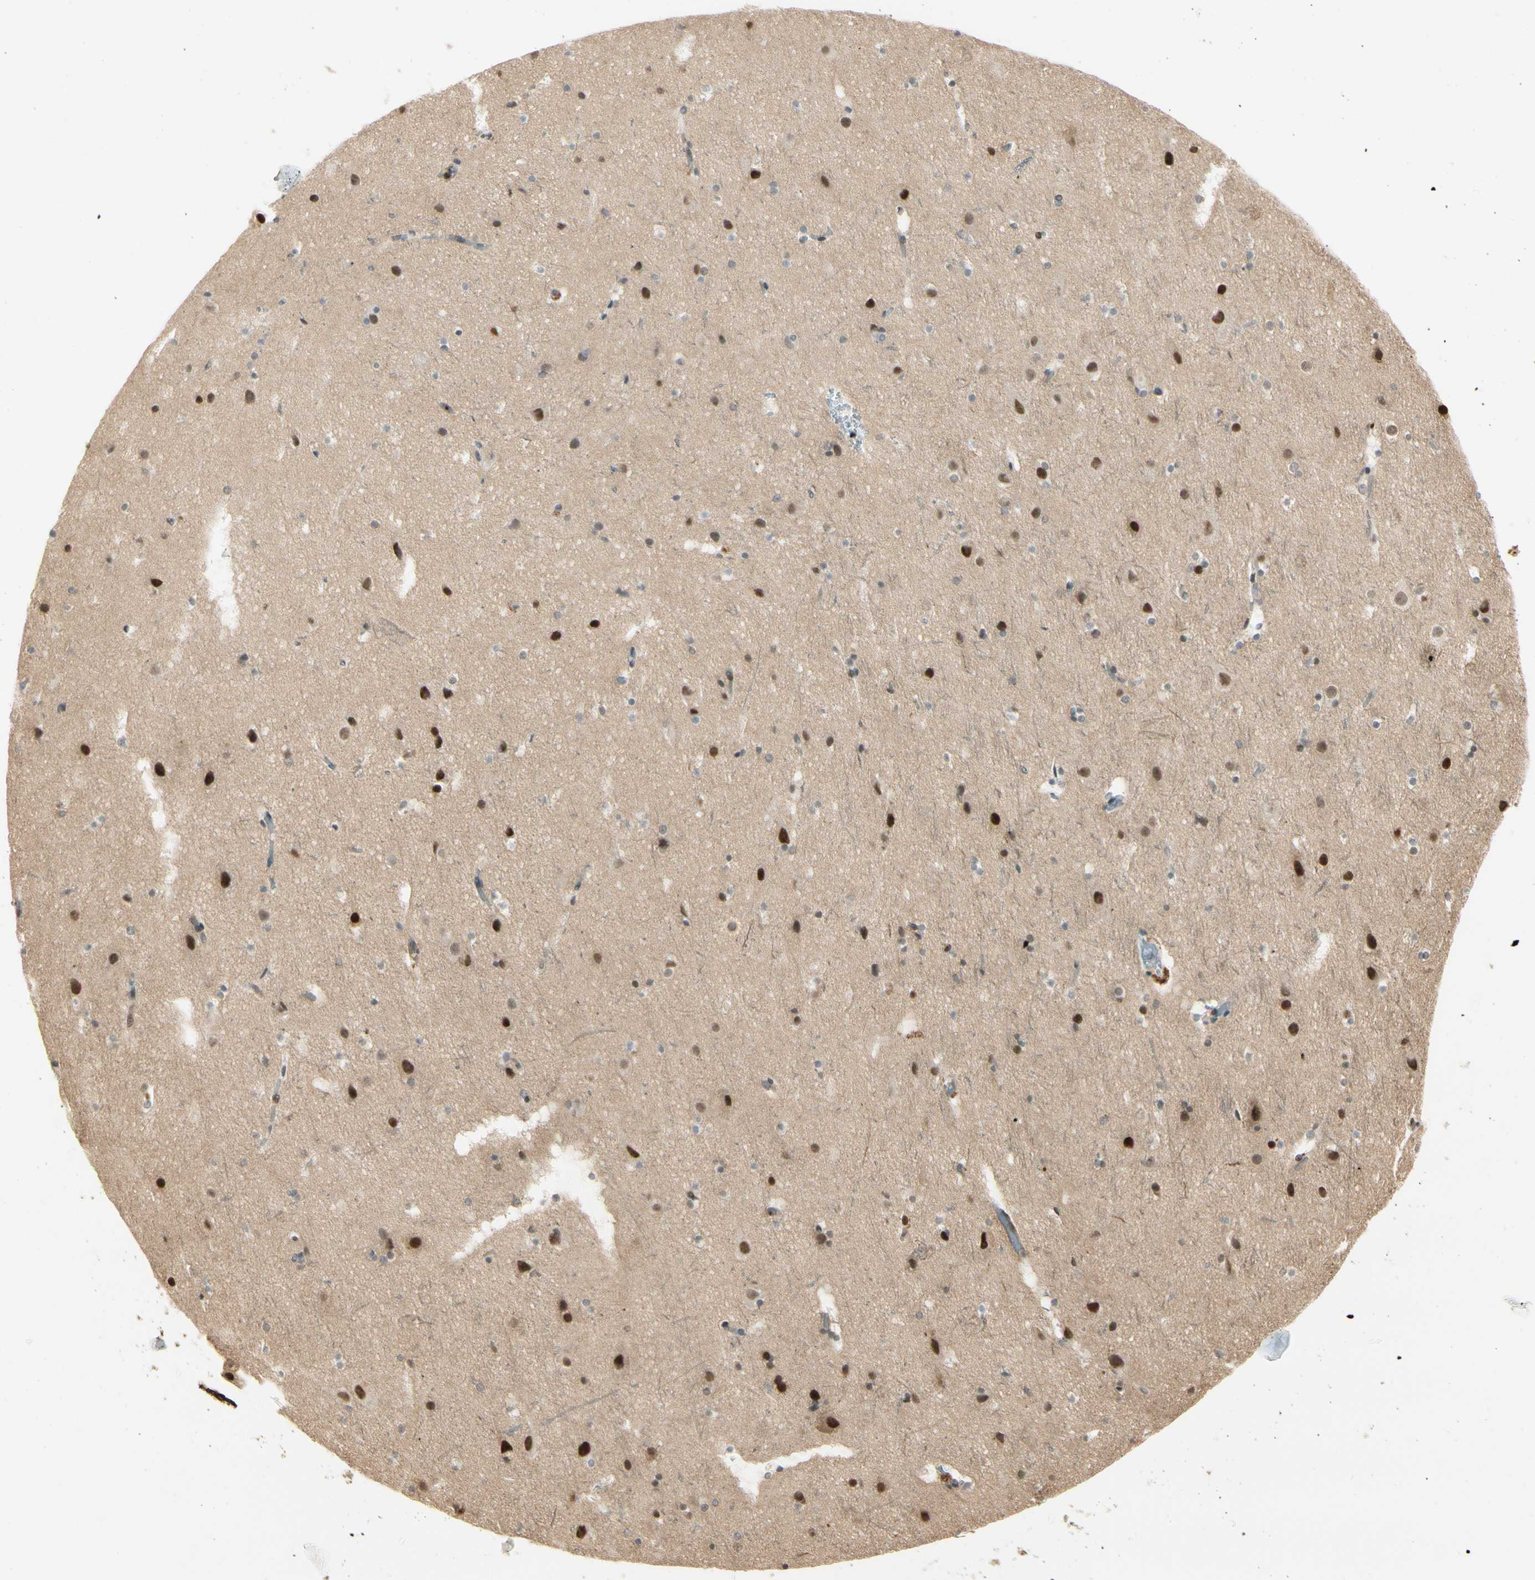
{"staining": {"intensity": "weak", "quantity": ">75%", "location": "cytoplasmic/membranous"}, "tissue": "cerebral cortex", "cell_type": "Endothelial cells", "image_type": "normal", "snomed": [{"axis": "morphology", "description": "Normal tissue, NOS"}, {"axis": "topography", "description": "Cerebral cortex"}], "caption": "IHC staining of benign cerebral cortex, which shows low levels of weak cytoplasmic/membranous expression in approximately >75% of endothelial cells indicating weak cytoplasmic/membranous protein positivity. The staining was performed using DAB (brown) for protein detection and nuclei were counterstained in hematoxylin (blue).", "gene": "FNDC3B", "patient": {"sex": "male", "age": 45}}